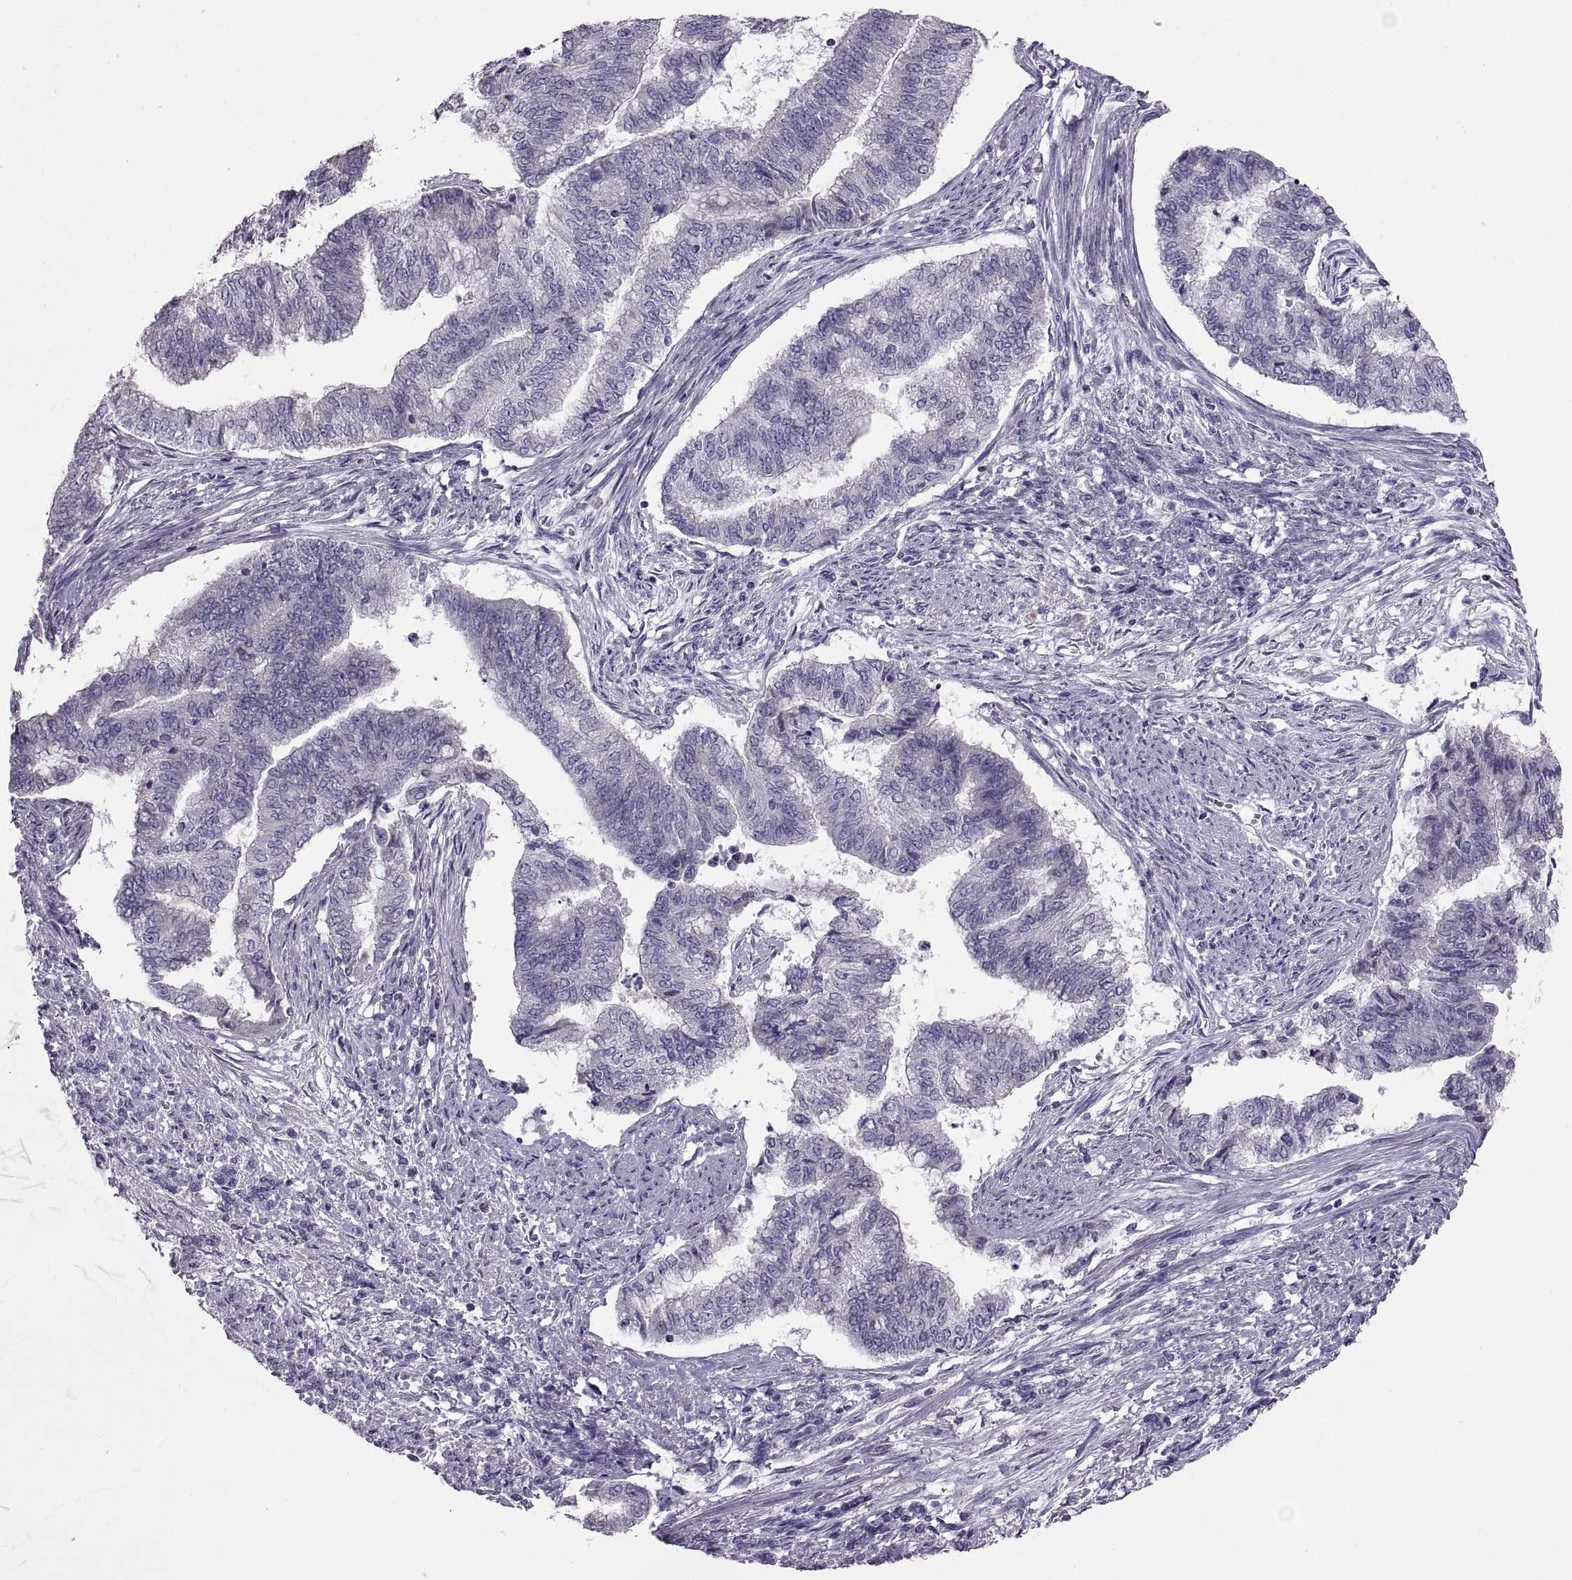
{"staining": {"intensity": "negative", "quantity": "none", "location": "none"}, "tissue": "endometrial cancer", "cell_type": "Tumor cells", "image_type": "cancer", "snomed": [{"axis": "morphology", "description": "Adenocarcinoma, NOS"}, {"axis": "topography", "description": "Endometrium"}], "caption": "Tumor cells show no significant protein positivity in endometrial adenocarcinoma.", "gene": "TBX19", "patient": {"sex": "female", "age": 65}}